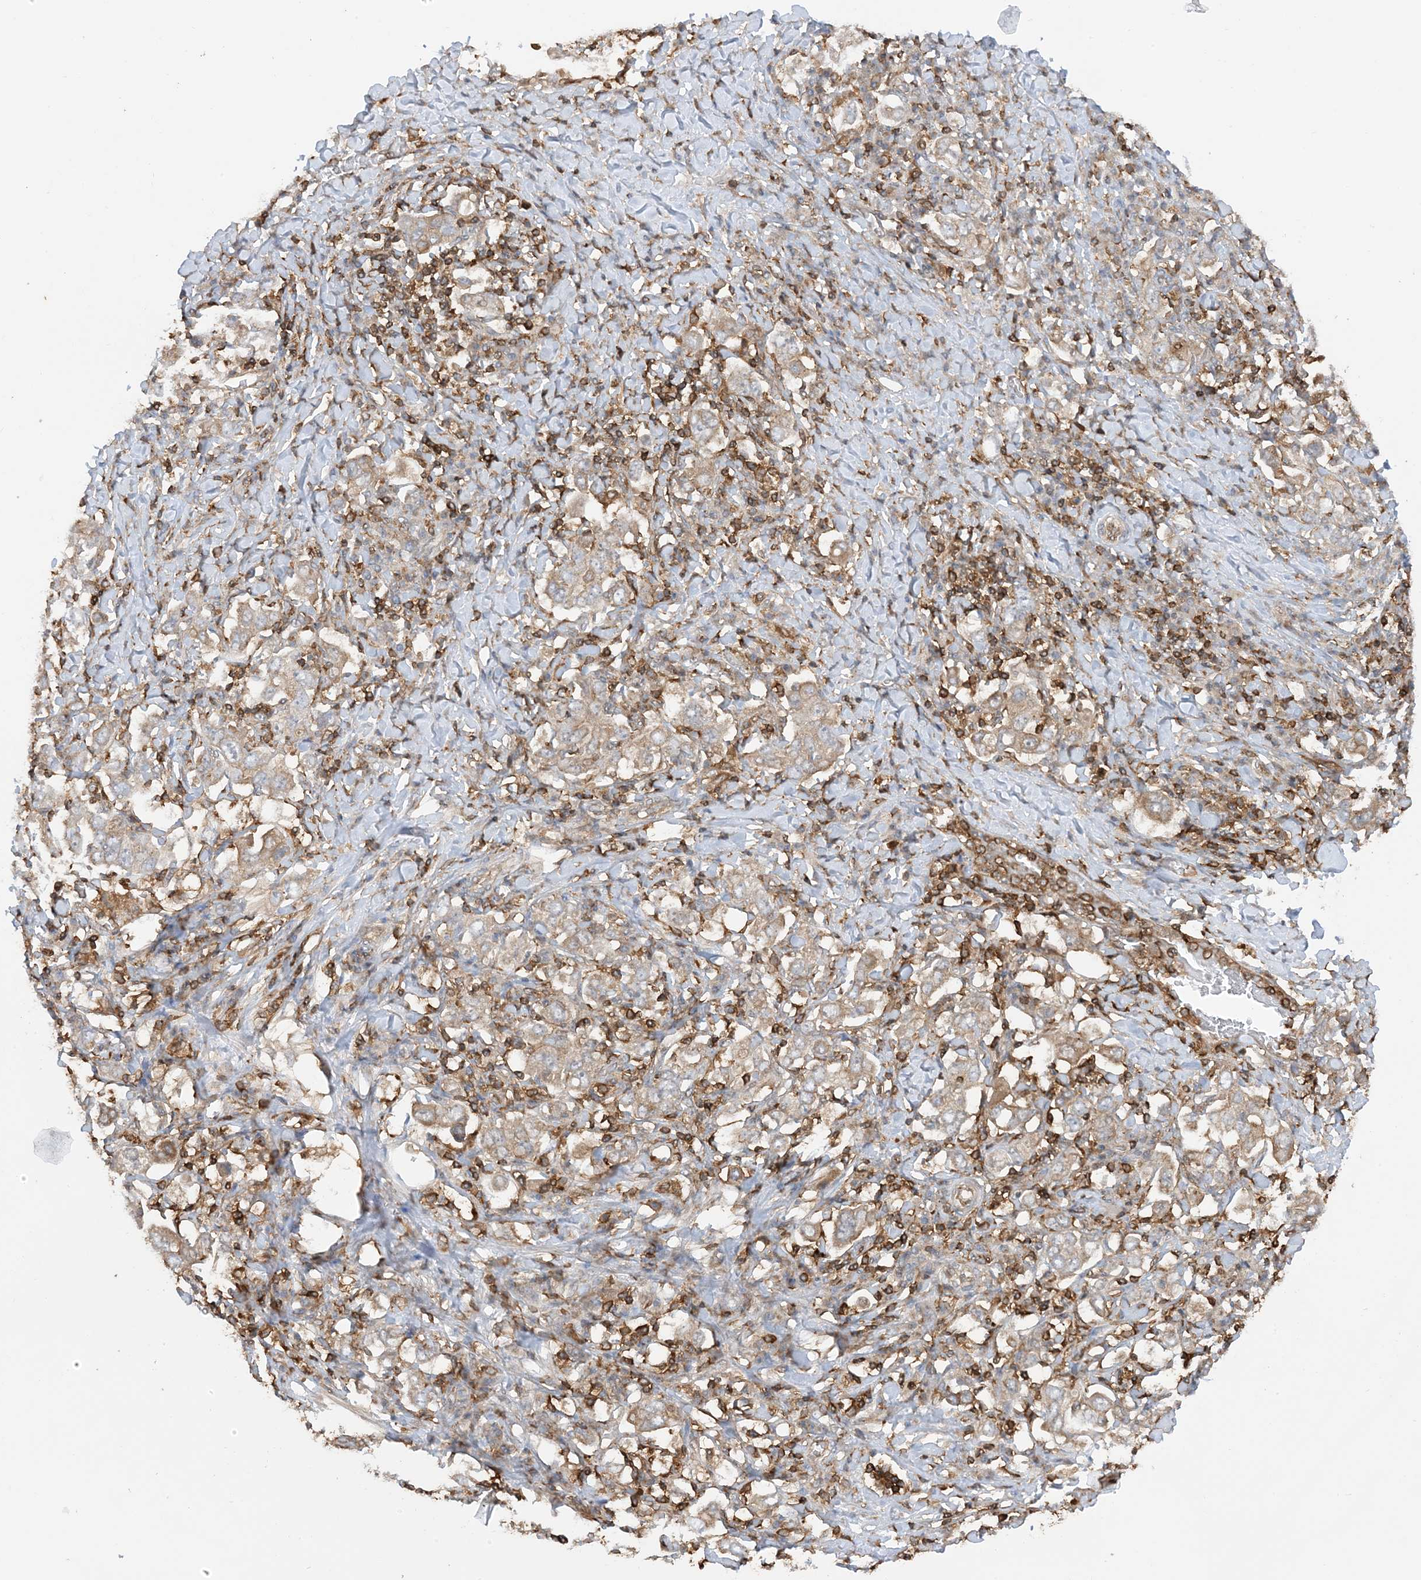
{"staining": {"intensity": "weak", "quantity": ">75%", "location": "cytoplasmic/membranous"}, "tissue": "stomach cancer", "cell_type": "Tumor cells", "image_type": "cancer", "snomed": [{"axis": "morphology", "description": "Adenocarcinoma, NOS"}, {"axis": "topography", "description": "Stomach, upper"}], "caption": "Stomach cancer stained for a protein exhibits weak cytoplasmic/membranous positivity in tumor cells. The staining is performed using DAB brown chromogen to label protein expression. The nuclei are counter-stained blue using hematoxylin.", "gene": "CAPZB", "patient": {"sex": "male", "age": 62}}